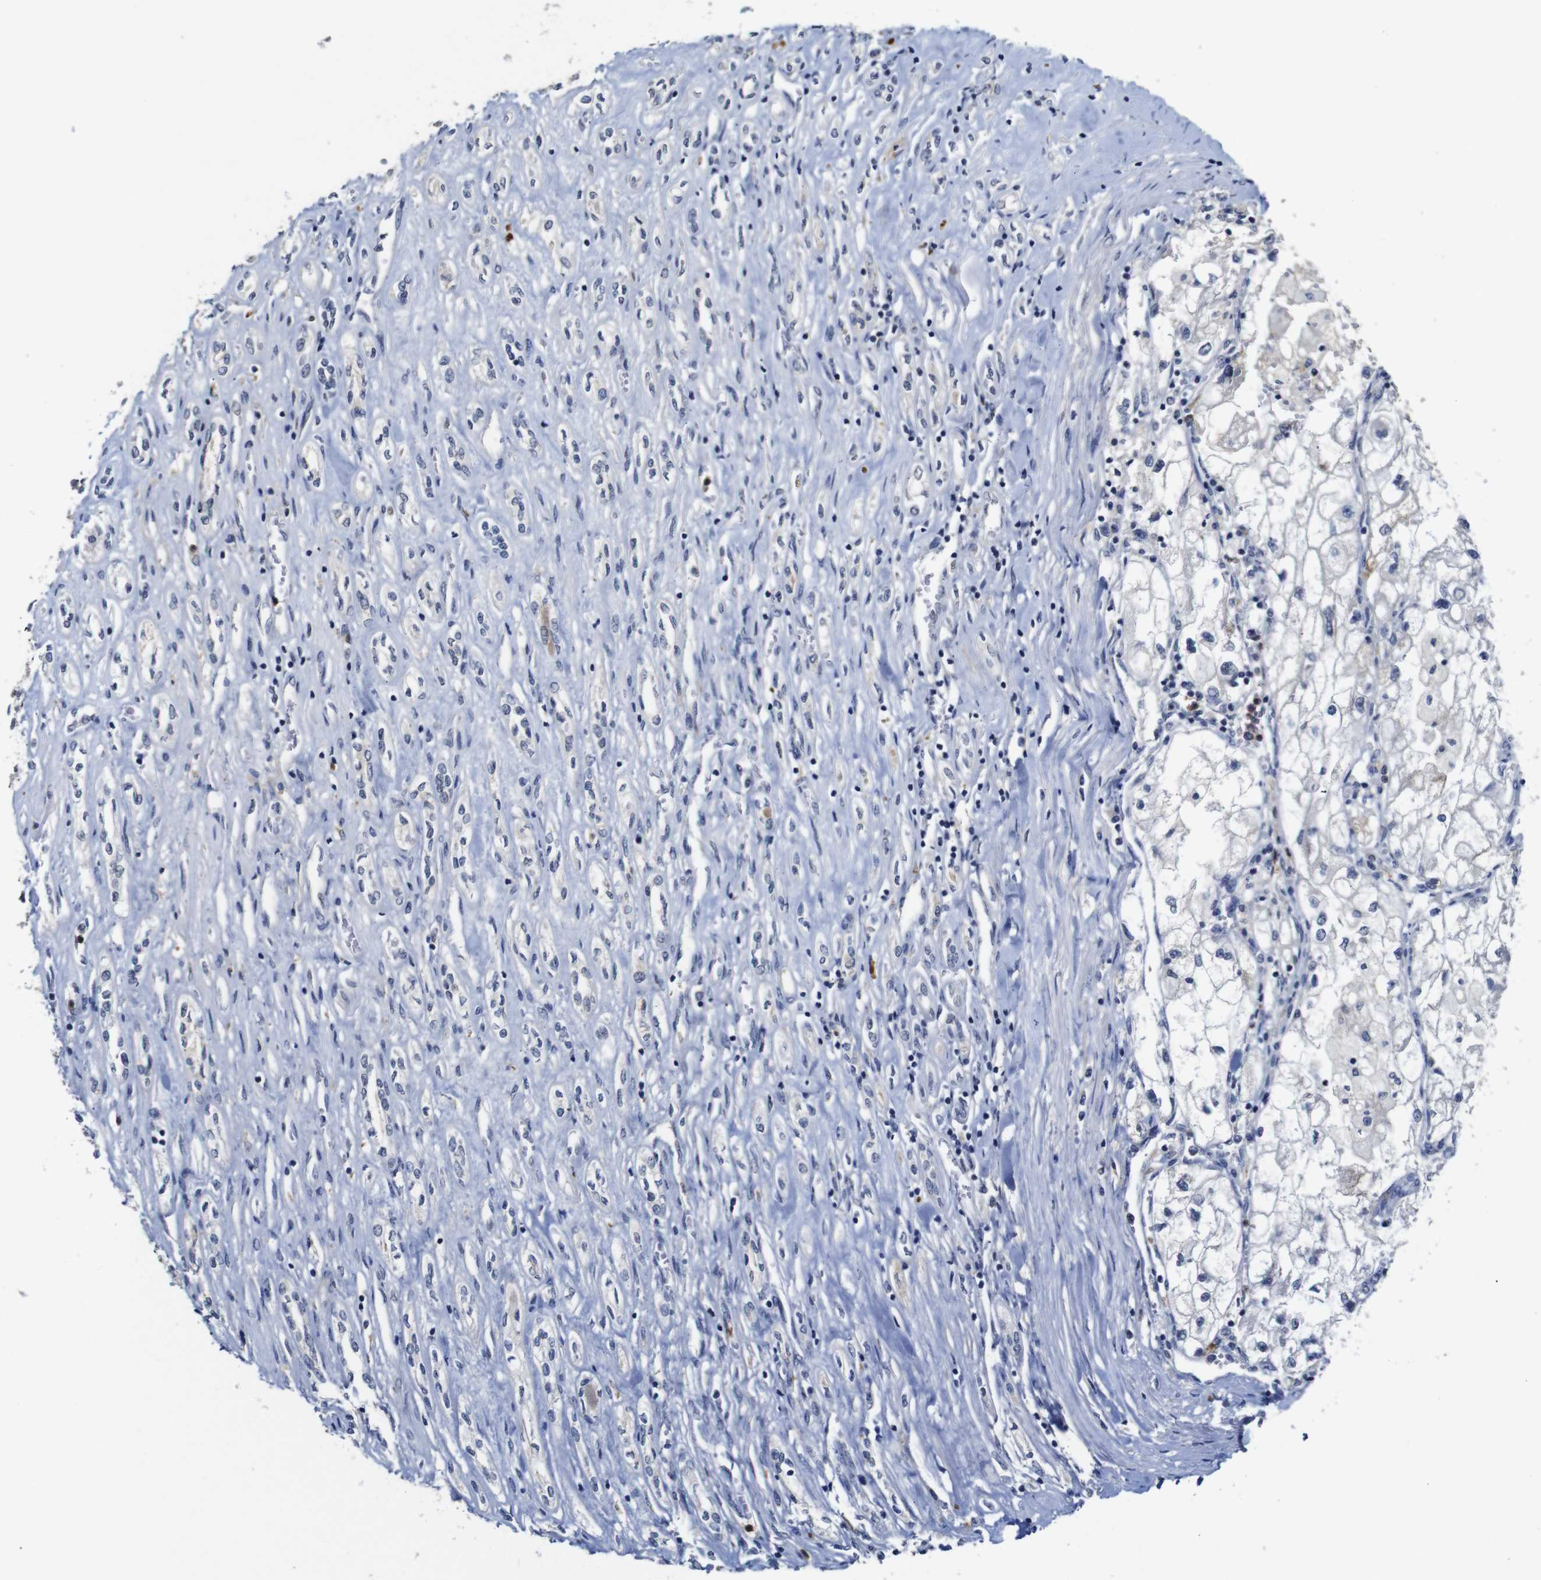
{"staining": {"intensity": "negative", "quantity": "none", "location": "none"}, "tissue": "renal cancer", "cell_type": "Tumor cells", "image_type": "cancer", "snomed": [{"axis": "morphology", "description": "Adenocarcinoma, NOS"}, {"axis": "topography", "description": "Kidney"}], "caption": "A high-resolution micrograph shows immunohistochemistry (IHC) staining of renal adenocarcinoma, which displays no significant staining in tumor cells.", "gene": "NTRK3", "patient": {"sex": "female", "age": 70}}